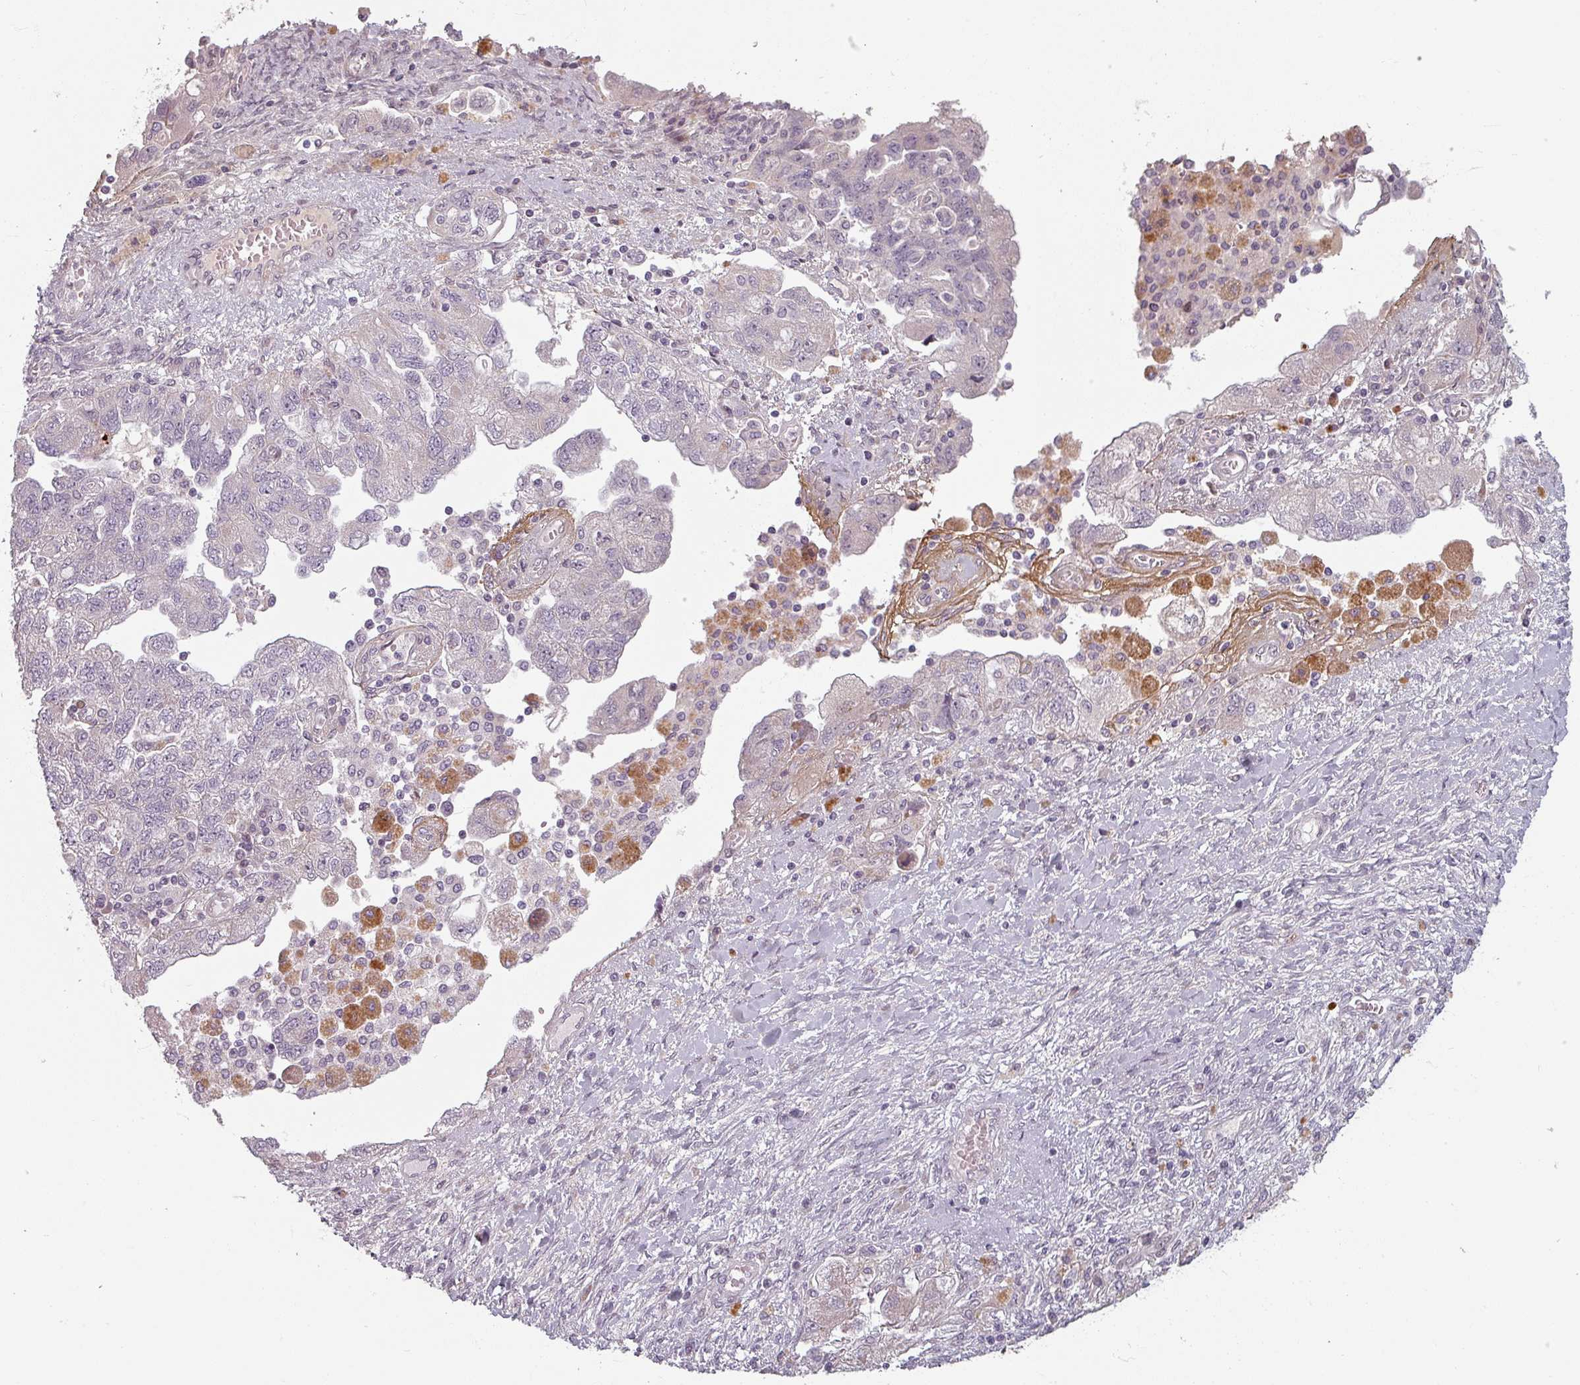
{"staining": {"intensity": "negative", "quantity": "none", "location": "none"}, "tissue": "ovarian cancer", "cell_type": "Tumor cells", "image_type": "cancer", "snomed": [{"axis": "morphology", "description": "Carcinoma, NOS"}, {"axis": "morphology", "description": "Cystadenocarcinoma, serous, NOS"}, {"axis": "topography", "description": "Ovary"}], "caption": "Ovarian cancer (carcinoma) stained for a protein using immunohistochemistry (IHC) shows no positivity tumor cells.", "gene": "CYB5RL", "patient": {"sex": "female", "age": 69}}